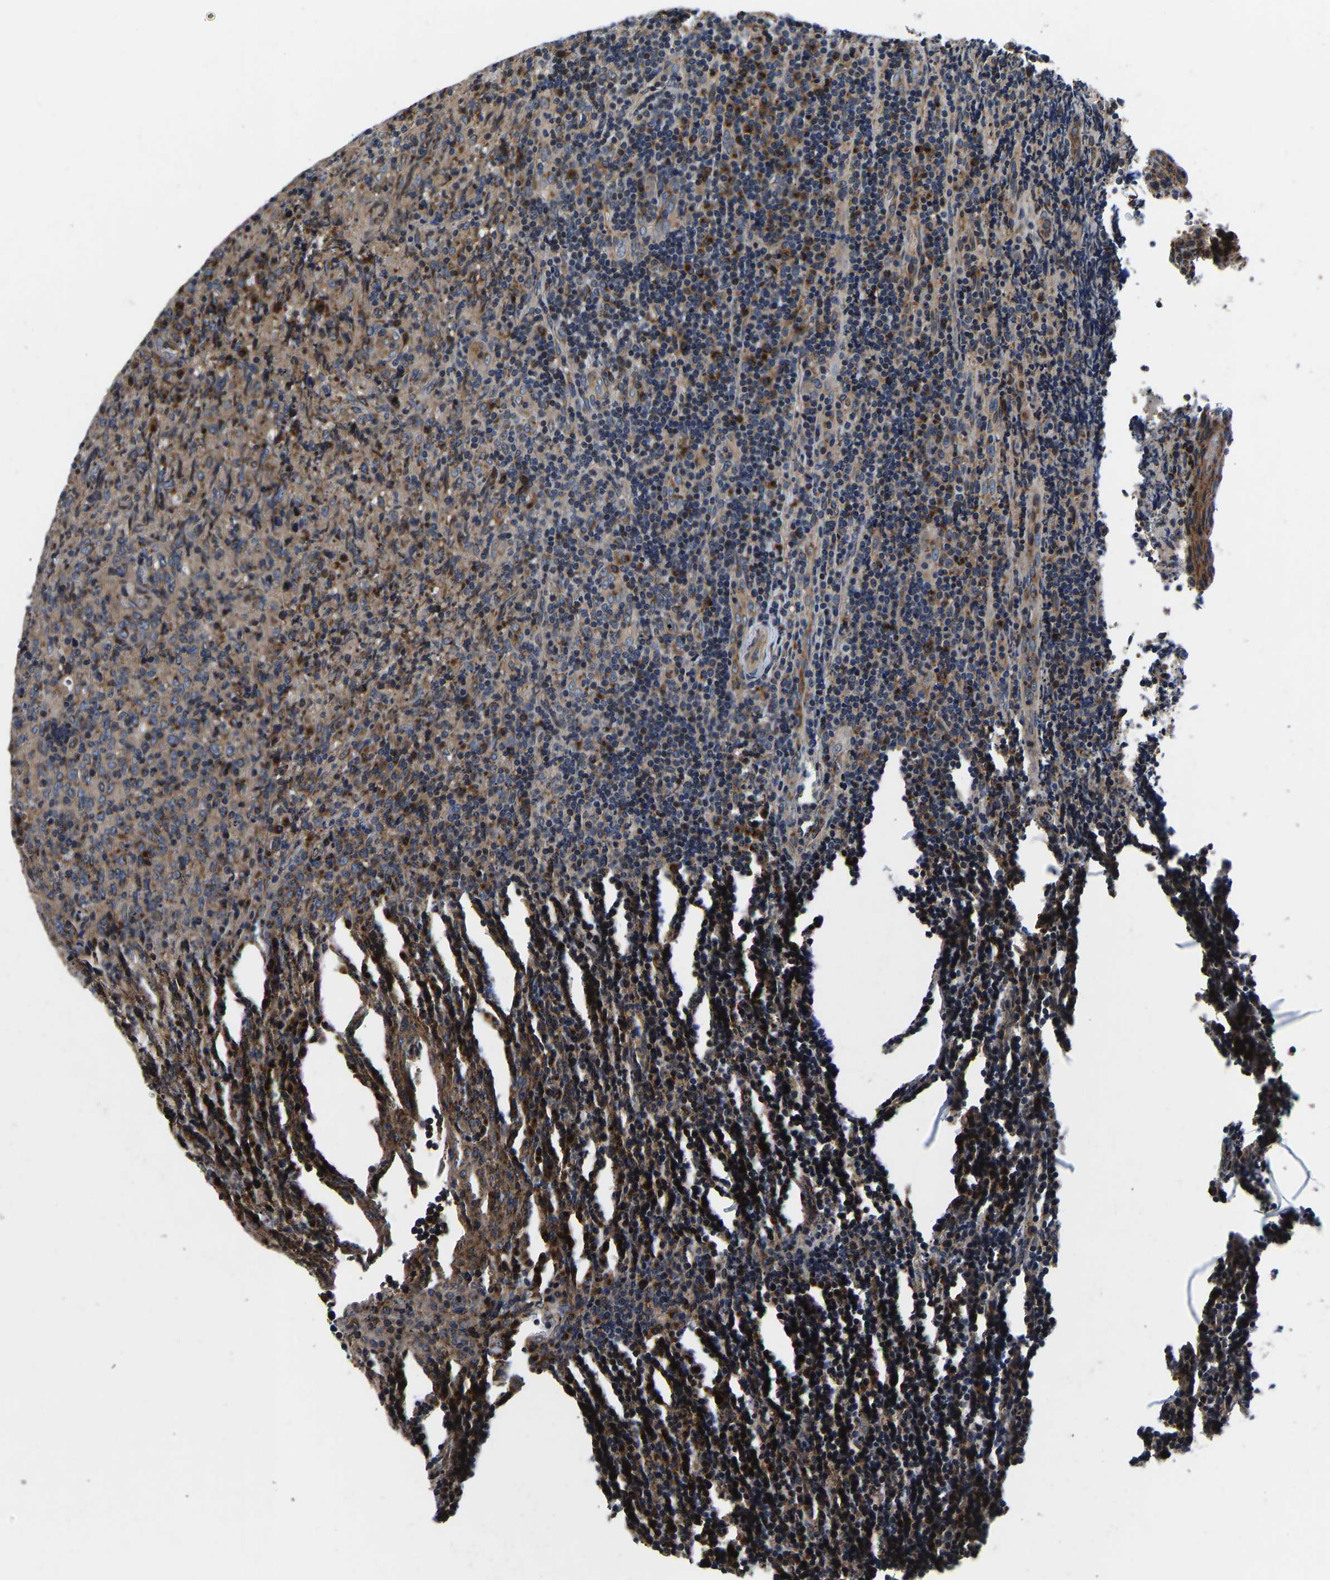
{"staining": {"intensity": "moderate", "quantity": ">75%", "location": "cytoplasmic/membranous"}, "tissue": "lymphoma", "cell_type": "Tumor cells", "image_type": "cancer", "snomed": [{"axis": "morphology", "description": "Malignant lymphoma, non-Hodgkin's type, High grade"}, {"axis": "topography", "description": "Tonsil"}], "caption": "This image demonstrates lymphoma stained with immunohistochemistry to label a protein in brown. The cytoplasmic/membranous of tumor cells show moderate positivity for the protein. Nuclei are counter-stained blue.", "gene": "RABAC1", "patient": {"sex": "female", "age": 36}}